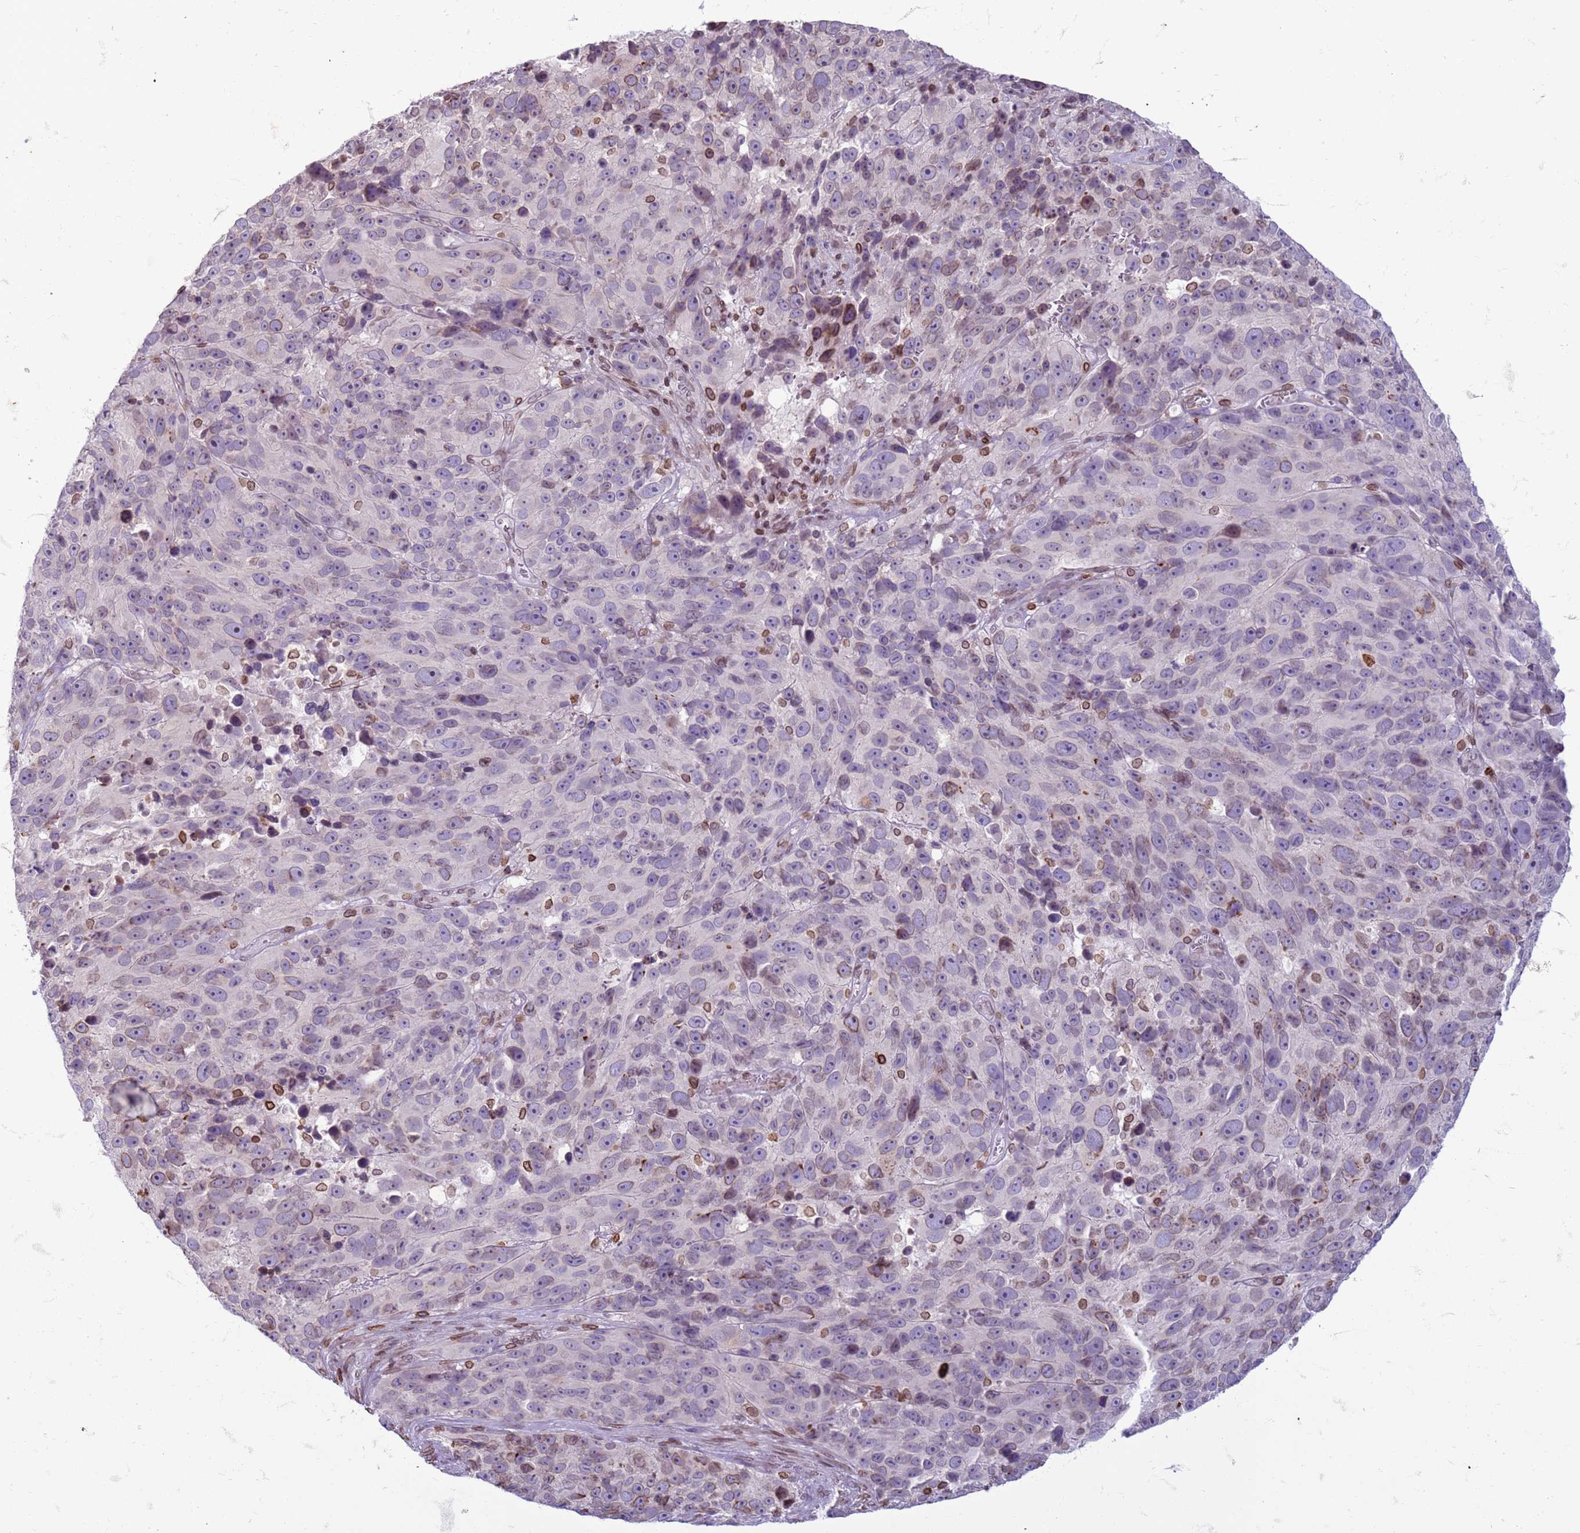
{"staining": {"intensity": "moderate", "quantity": "25%-75%", "location": "cytoplasmic/membranous,nuclear"}, "tissue": "melanoma", "cell_type": "Tumor cells", "image_type": "cancer", "snomed": [{"axis": "morphology", "description": "Malignant melanoma, NOS"}, {"axis": "topography", "description": "Skin"}], "caption": "A brown stain highlights moderate cytoplasmic/membranous and nuclear expression of a protein in malignant melanoma tumor cells.", "gene": "METTL25B", "patient": {"sex": "male", "age": 84}}